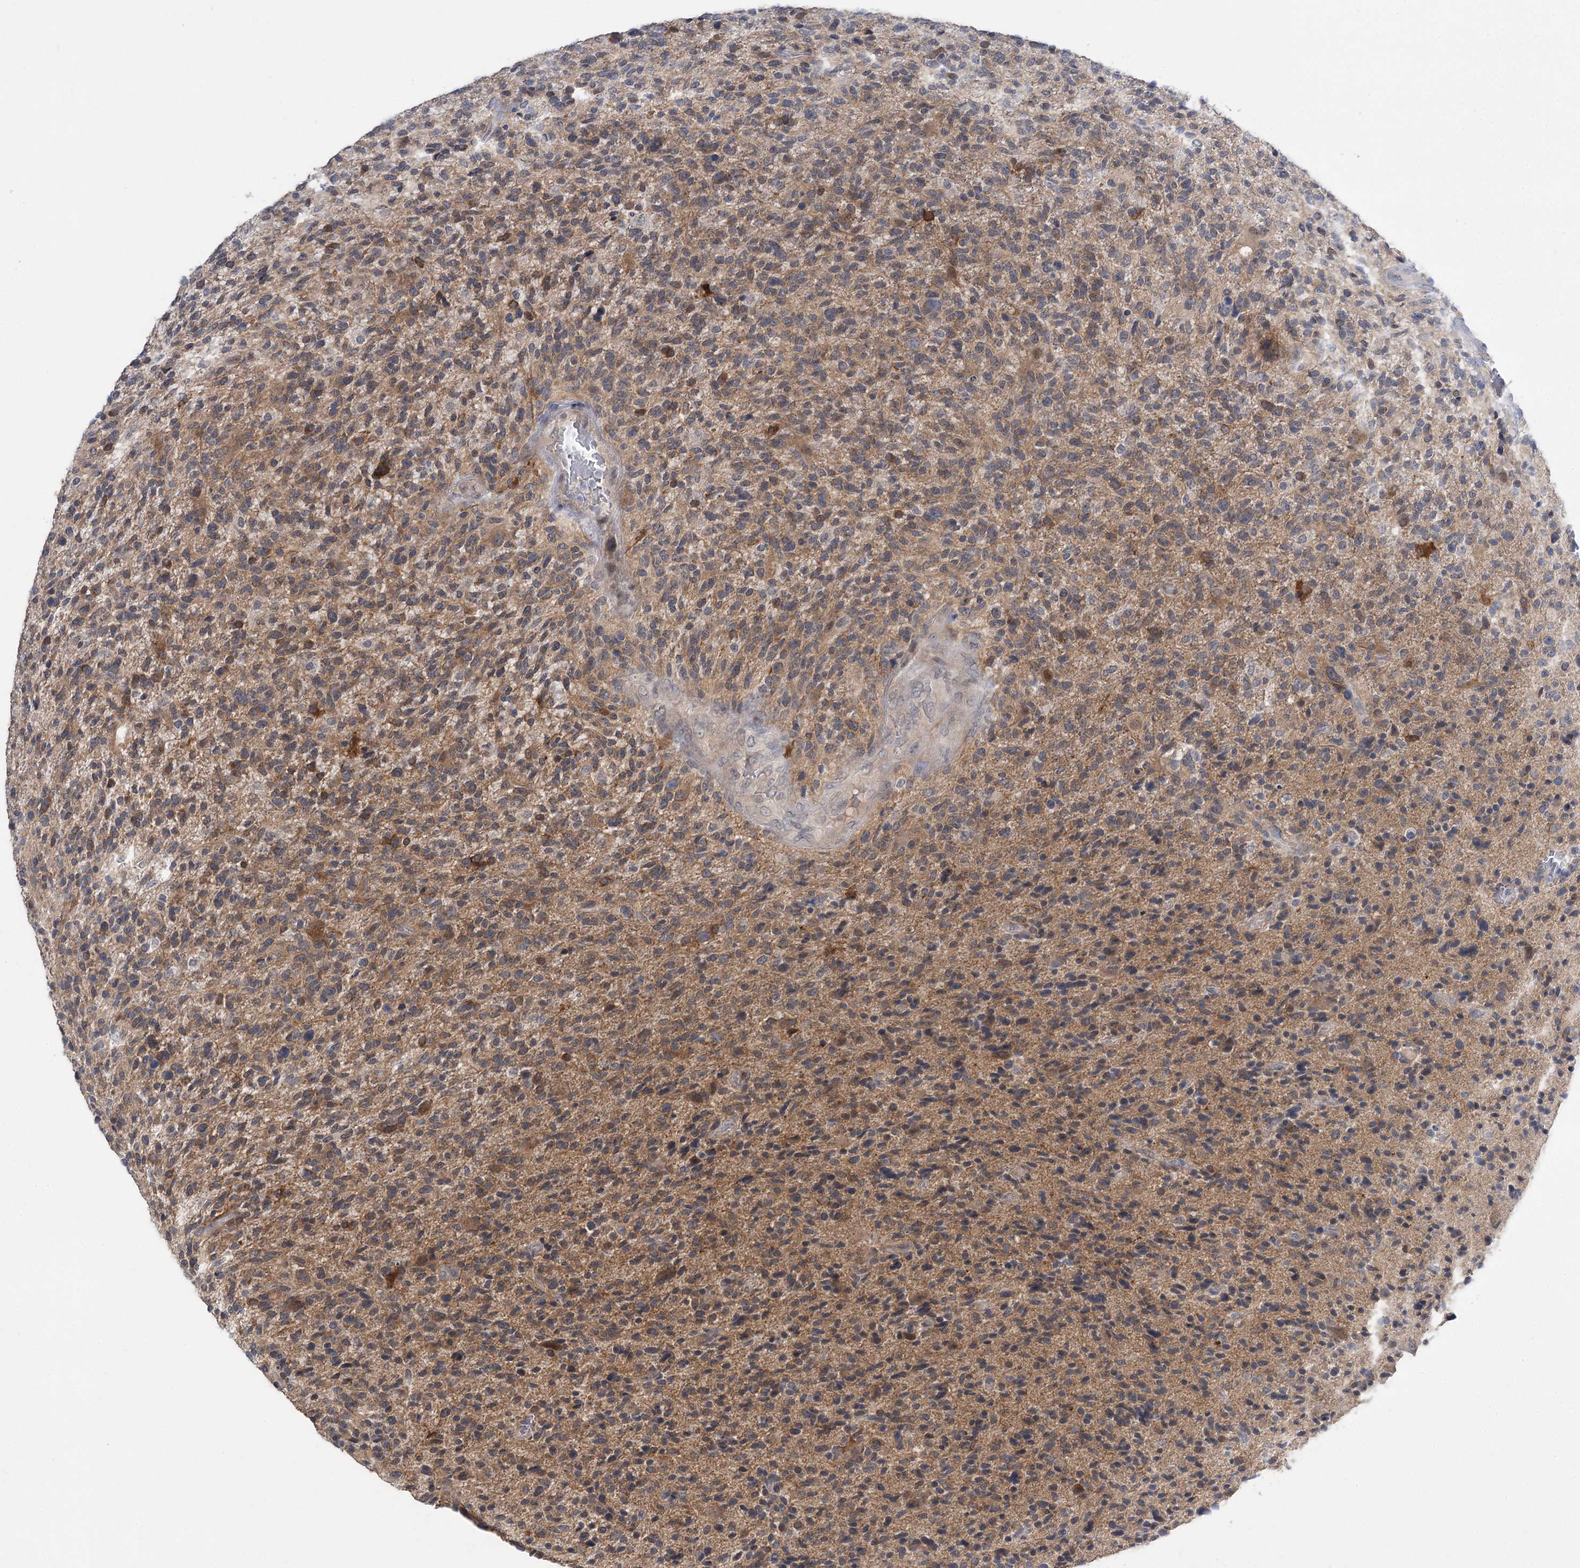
{"staining": {"intensity": "moderate", "quantity": ">75%", "location": "cytoplasmic/membranous"}, "tissue": "glioma", "cell_type": "Tumor cells", "image_type": "cancer", "snomed": [{"axis": "morphology", "description": "Glioma, malignant, High grade"}, {"axis": "topography", "description": "Brain"}], "caption": "Immunohistochemistry staining of glioma, which displays medium levels of moderate cytoplasmic/membranous staining in about >75% of tumor cells indicating moderate cytoplasmic/membranous protein expression. The staining was performed using DAB (3,3'-diaminobenzidine) (brown) for protein detection and nuclei were counterstained in hematoxylin (blue).", "gene": "PHYHIPL", "patient": {"sex": "male", "age": 72}}